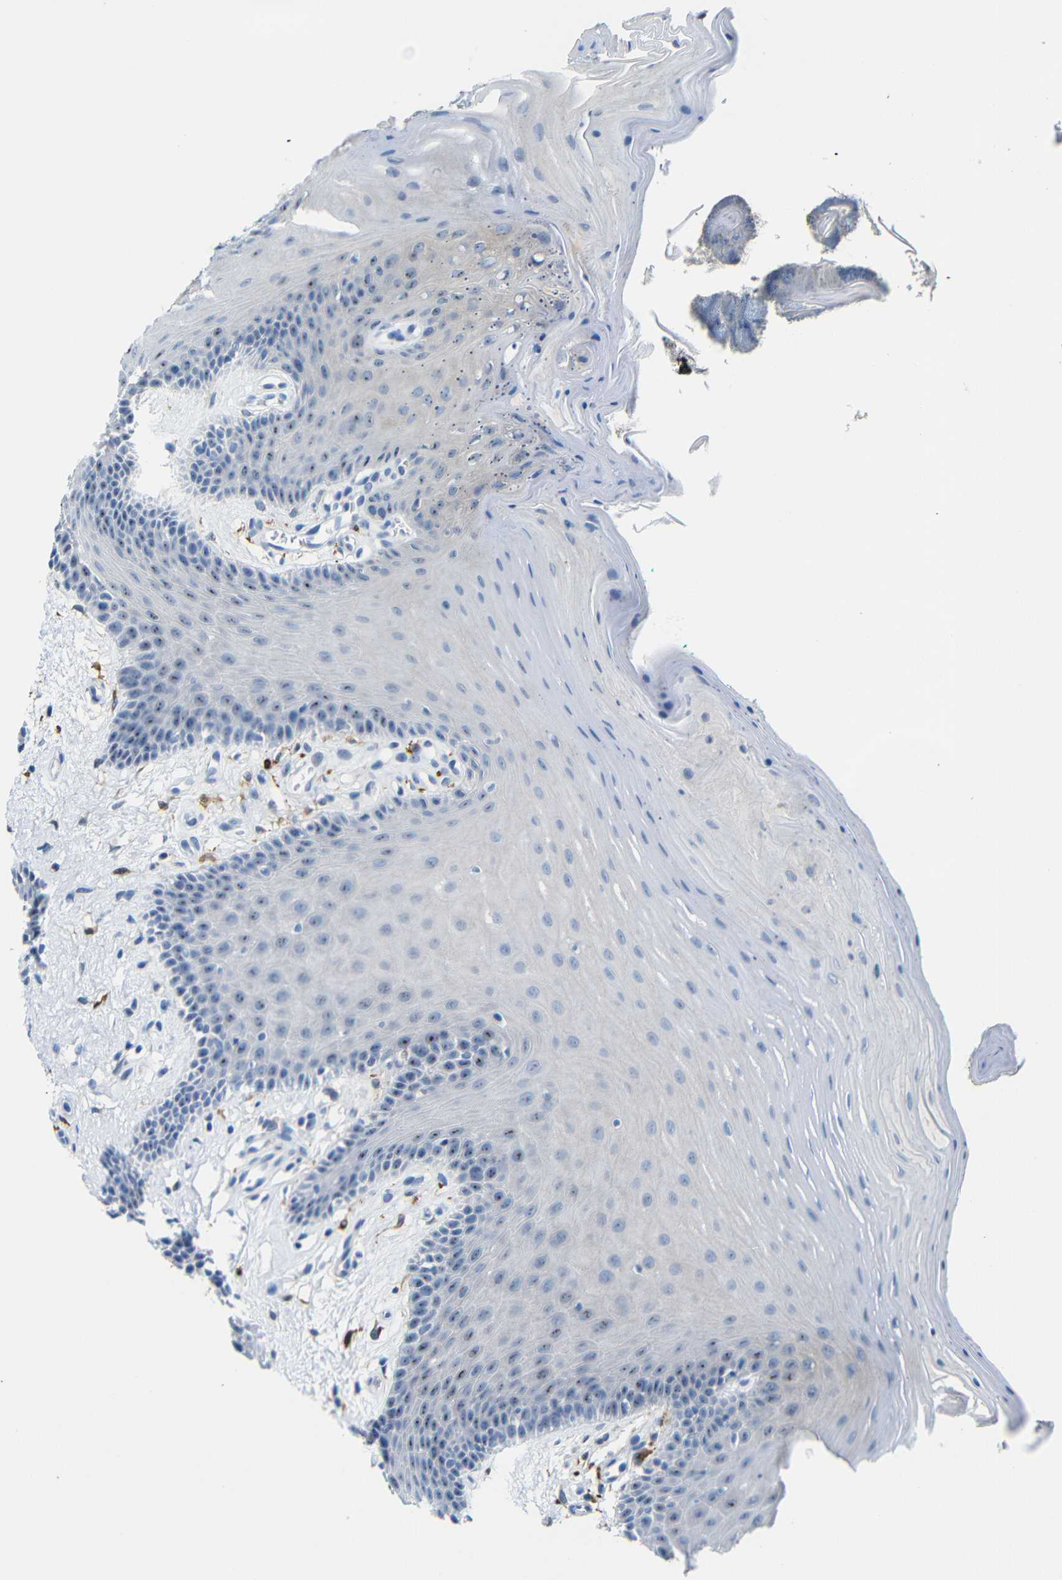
{"staining": {"intensity": "moderate", "quantity": "25%-75%", "location": "nuclear"}, "tissue": "oral mucosa", "cell_type": "Squamous epithelial cells", "image_type": "normal", "snomed": [{"axis": "morphology", "description": "Normal tissue, NOS"}, {"axis": "topography", "description": "Skeletal muscle"}, {"axis": "topography", "description": "Oral tissue"}], "caption": "Brown immunohistochemical staining in benign human oral mucosa reveals moderate nuclear positivity in about 25%-75% of squamous epithelial cells. (Stains: DAB in brown, nuclei in blue, Microscopy: brightfield microscopy at high magnification).", "gene": "C1orf210", "patient": {"sex": "male", "age": 58}}